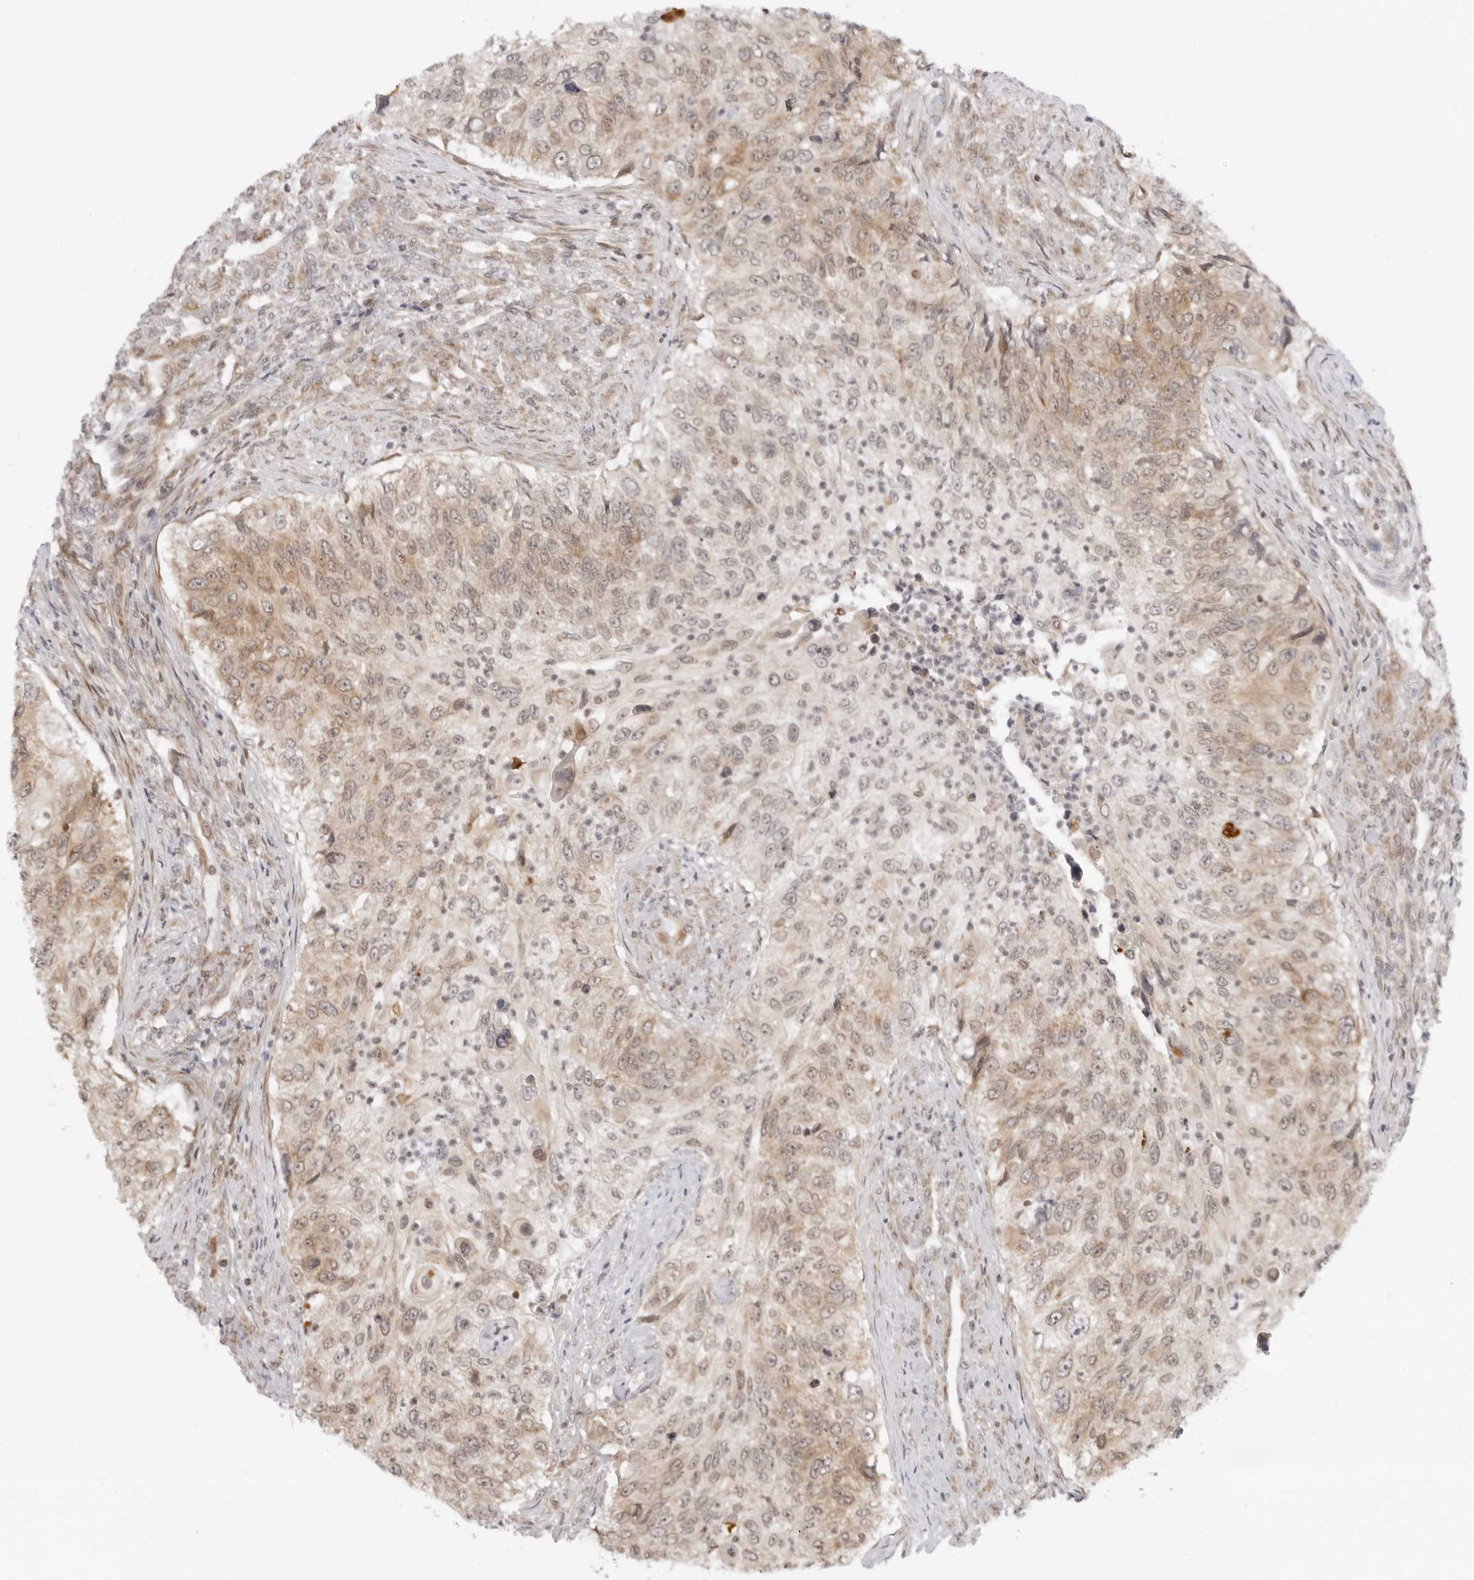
{"staining": {"intensity": "weak", "quantity": "25%-75%", "location": "cytoplasmic/membranous"}, "tissue": "urothelial cancer", "cell_type": "Tumor cells", "image_type": "cancer", "snomed": [{"axis": "morphology", "description": "Urothelial carcinoma, High grade"}, {"axis": "topography", "description": "Urinary bladder"}], "caption": "A micrograph of urothelial cancer stained for a protein reveals weak cytoplasmic/membranous brown staining in tumor cells.", "gene": "PRRC2C", "patient": {"sex": "female", "age": 60}}